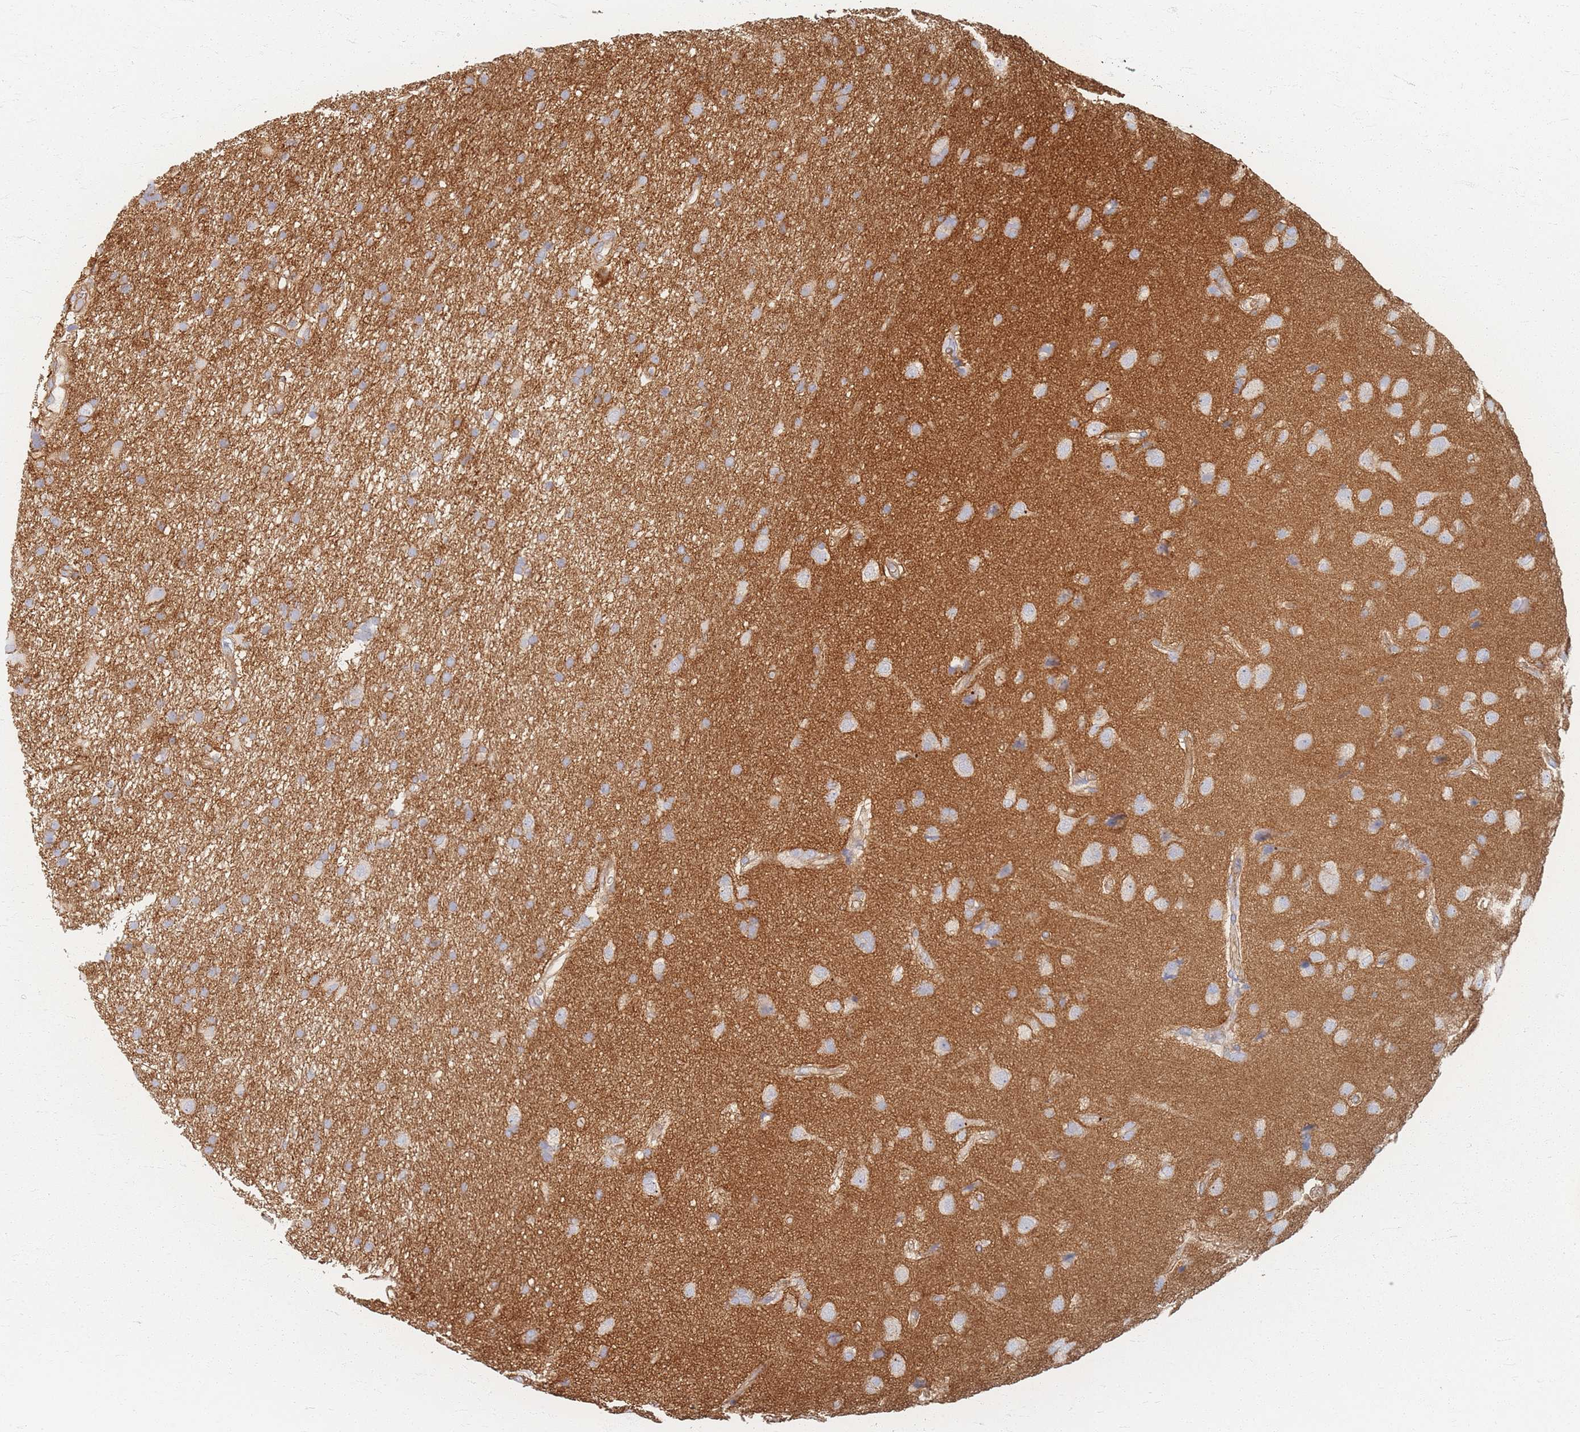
{"staining": {"intensity": "negative", "quantity": "none", "location": "none"}, "tissue": "glioma", "cell_type": "Tumor cells", "image_type": "cancer", "snomed": [{"axis": "morphology", "description": "Glioma, malignant, High grade"}, {"axis": "topography", "description": "Brain"}], "caption": "A high-resolution photomicrograph shows immunohistochemistry staining of glioma, which exhibits no significant expression in tumor cells.", "gene": "GNB1", "patient": {"sex": "male", "age": 77}}